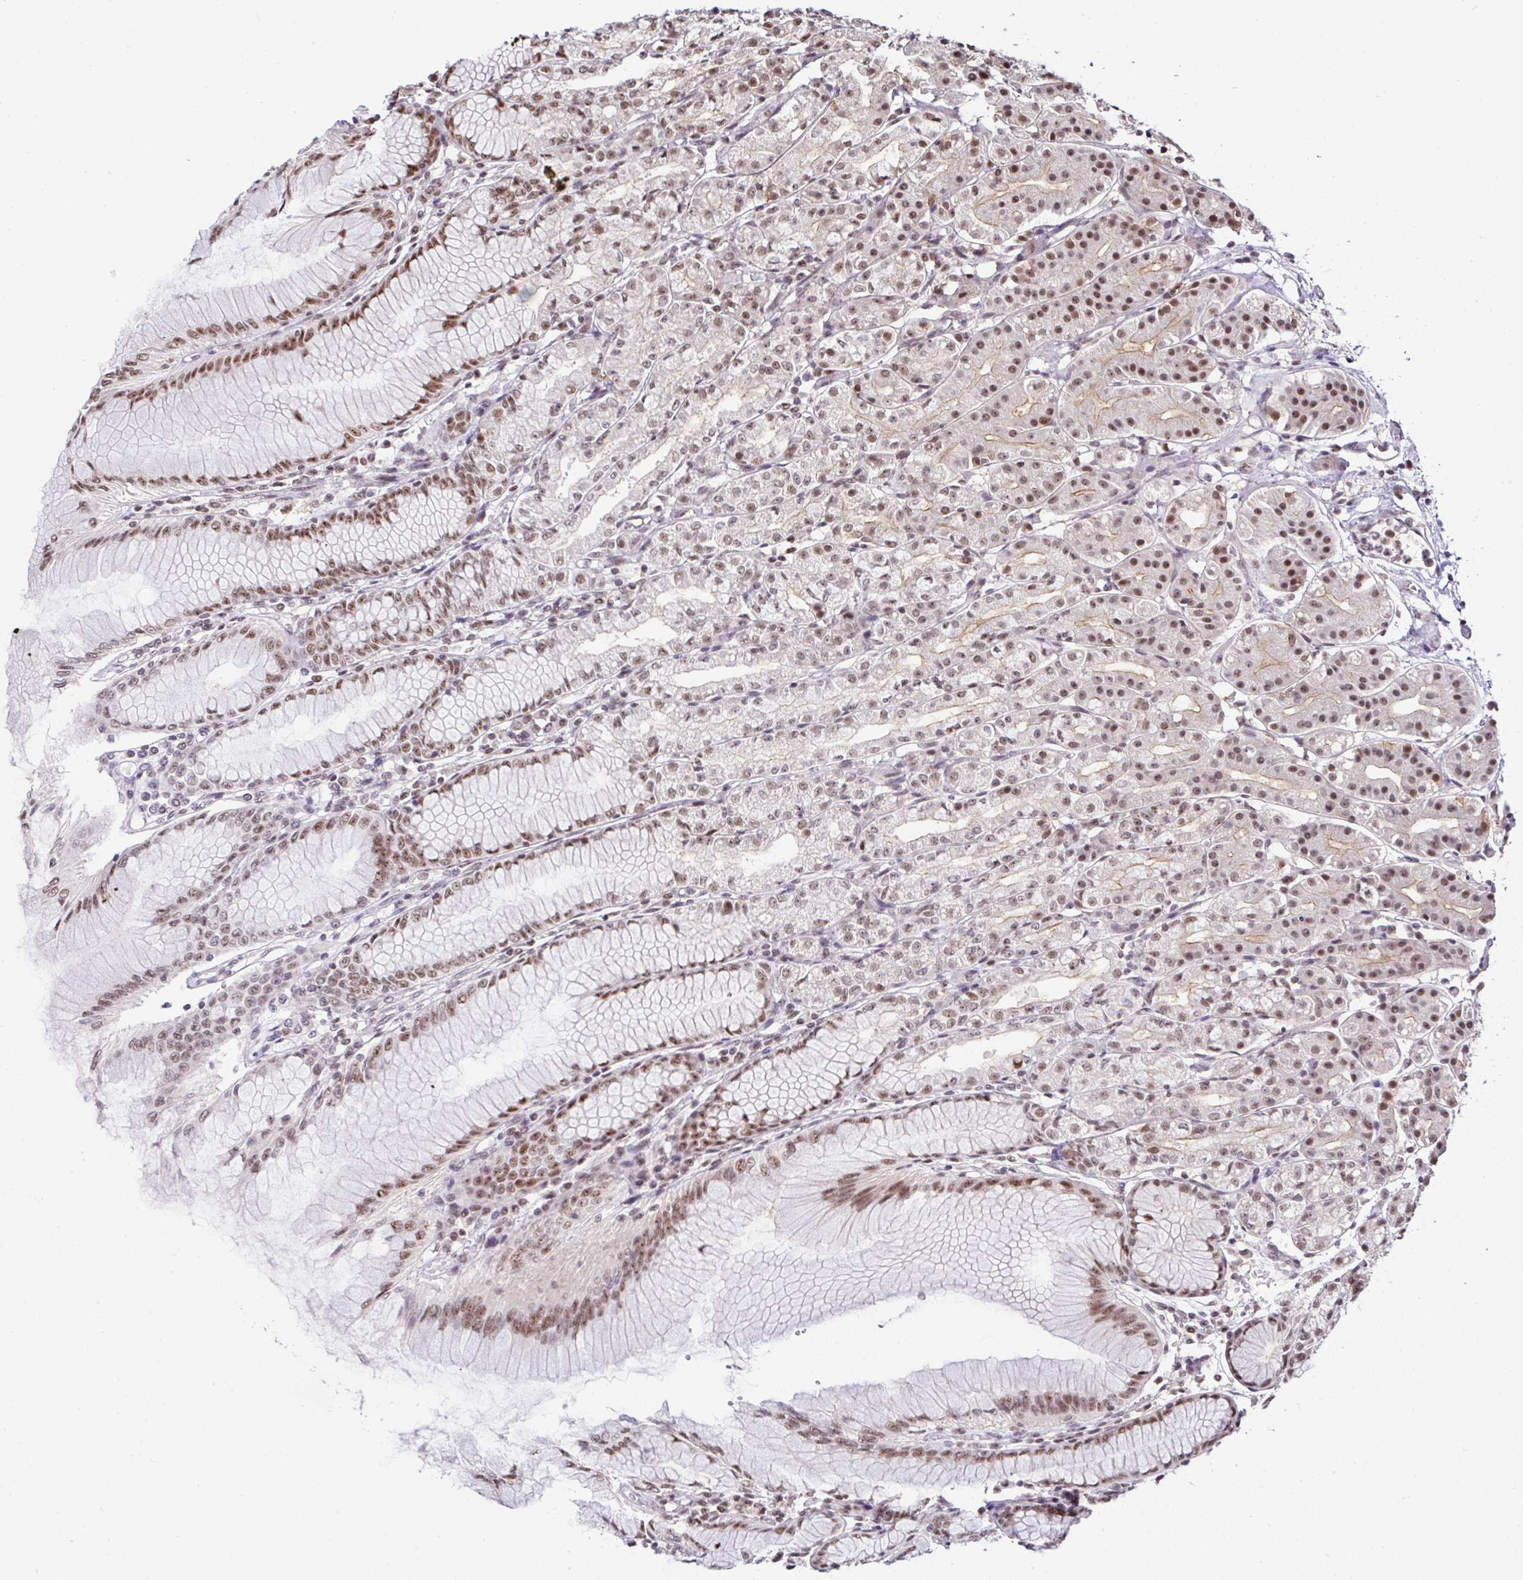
{"staining": {"intensity": "moderate", "quantity": ">75%", "location": "cytoplasmic/membranous,nuclear"}, "tissue": "stomach", "cell_type": "Glandular cells", "image_type": "normal", "snomed": [{"axis": "morphology", "description": "Normal tissue, NOS"}, {"axis": "topography", "description": "Stomach"}], "caption": "Unremarkable stomach displays moderate cytoplasmic/membranous,nuclear expression in about >75% of glandular cells.", "gene": "PTPN2", "patient": {"sex": "female", "age": 57}}